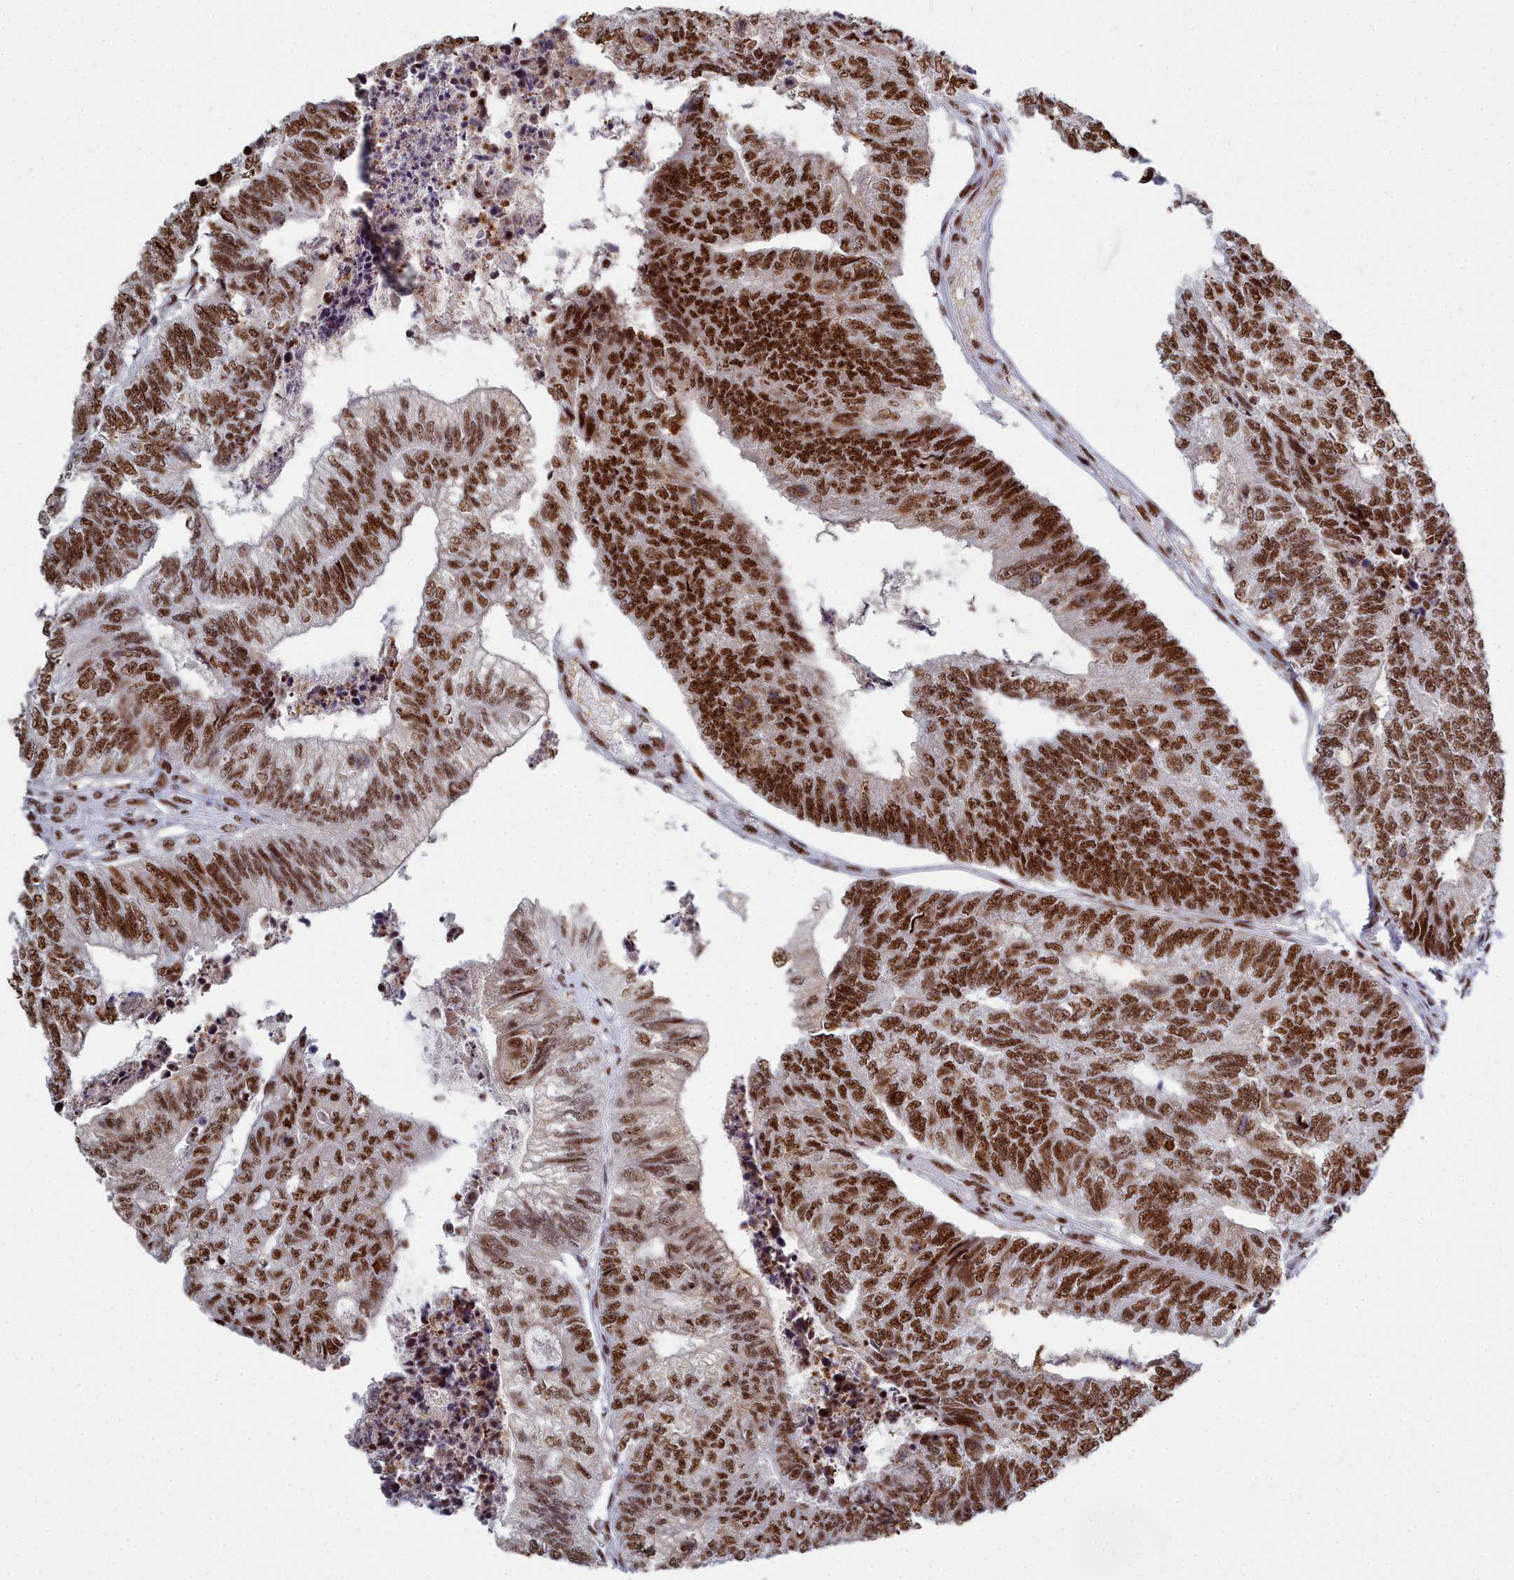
{"staining": {"intensity": "strong", "quantity": ">75%", "location": "nuclear"}, "tissue": "colorectal cancer", "cell_type": "Tumor cells", "image_type": "cancer", "snomed": [{"axis": "morphology", "description": "Adenocarcinoma, NOS"}, {"axis": "topography", "description": "Colon"}], "caption": "An IHC histopathology image of tumor tissue is shown. Protein staining in brown highlights strong nuclear positivity in colorectal adenocarcinoma within tumor cells.", "gene": "SF3B3", "patient": {"sex": "female", "age": 67}}